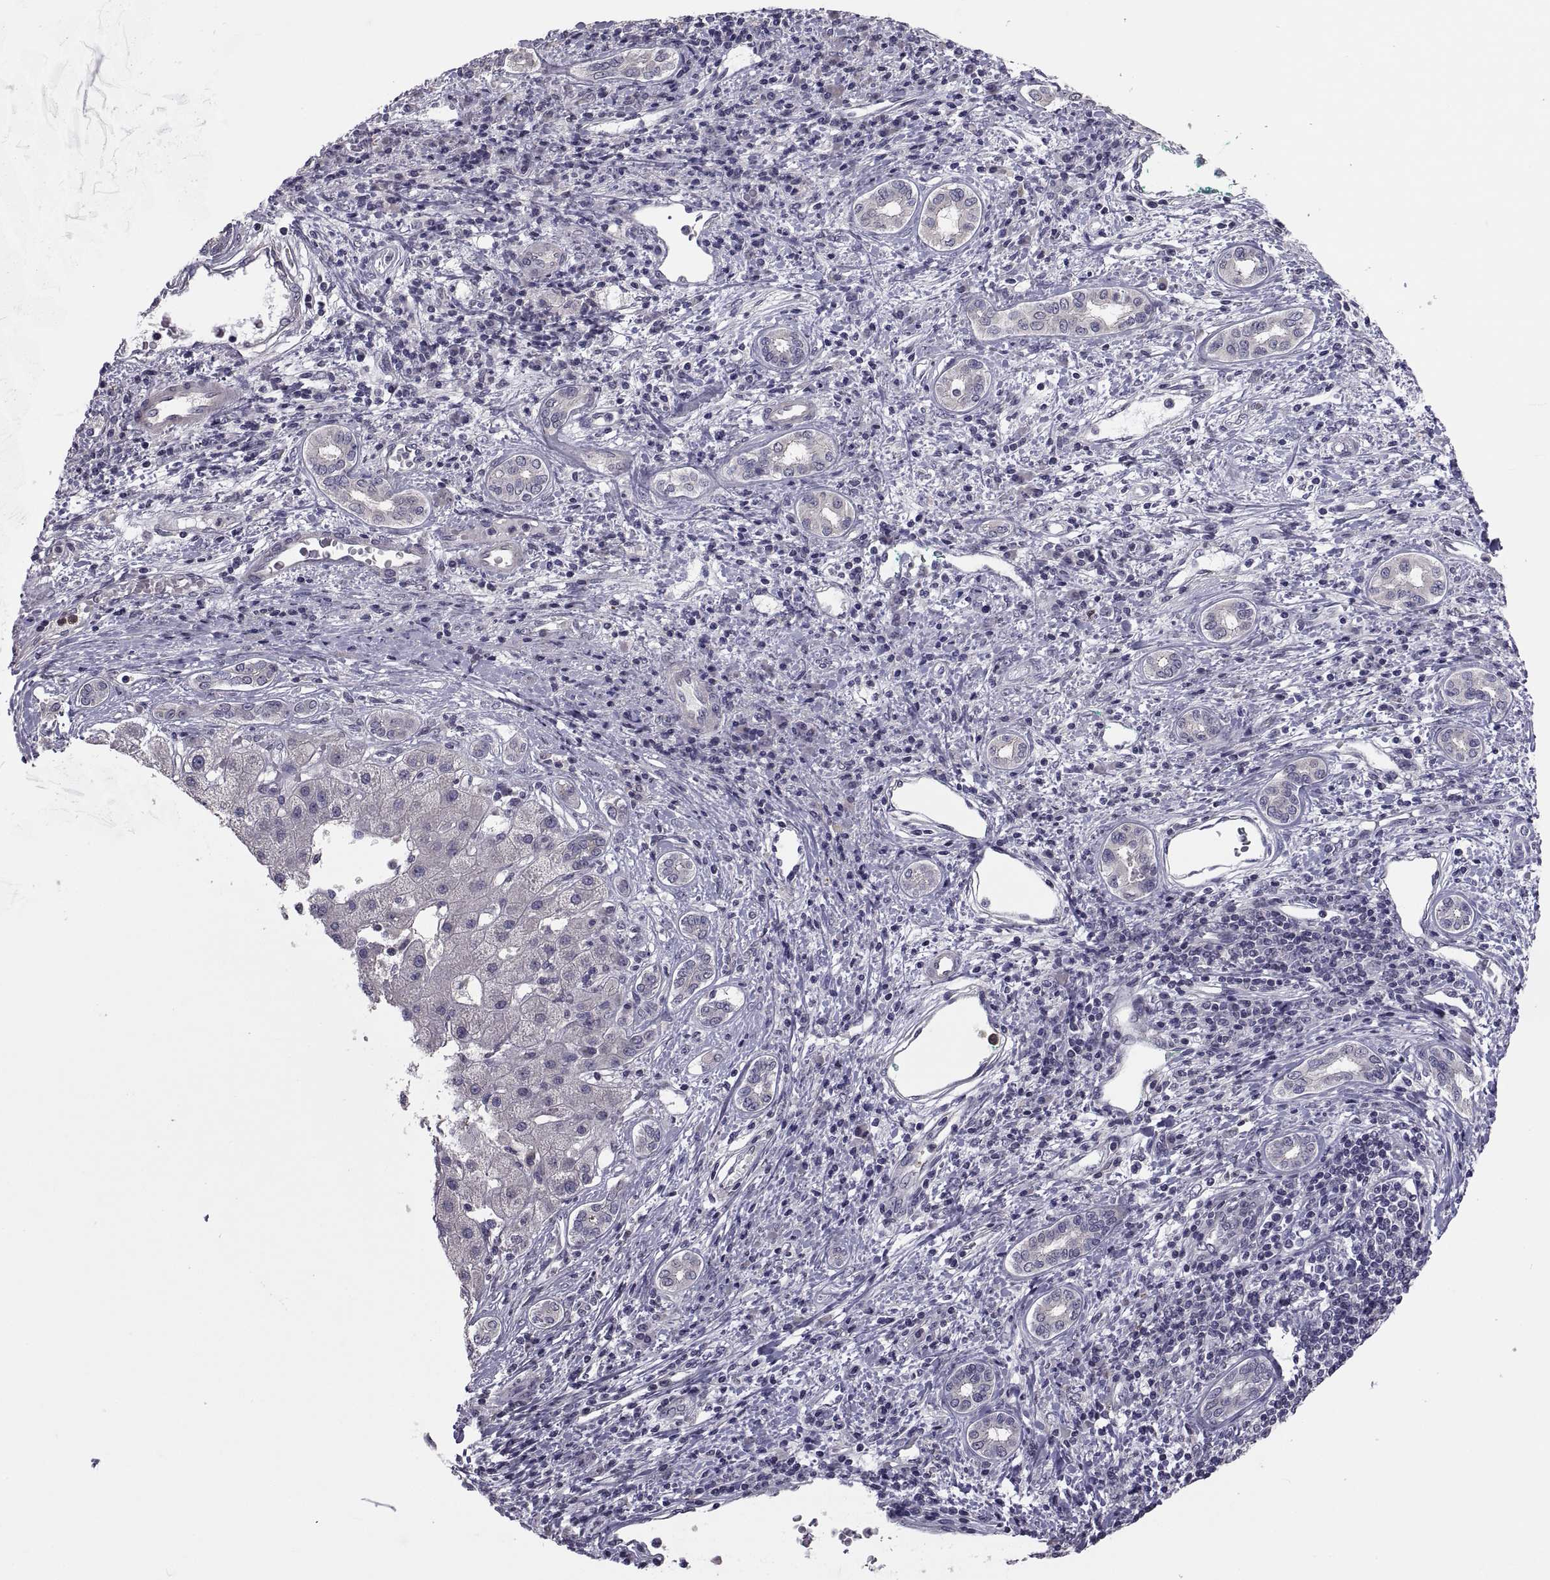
{"staining": {"intensity": "negative", "quantity": "none", "location": "none"}, "tissue": "liver cancer", "cell_type": "Tumor cells", "image_type": "cancer", "snomed": [{"axis": "morphology", "description": "Carcinoma, Hepatocellular, NOS"}, {"axis": "topography", "description": "Liver"}], "caption": "DAB (3,3'-diaminobenzidine) immunohistochemical staining of hepatocellular carcinoma (liver) demonstrates no significant staining in tumor cells.", "gene": "NPTX2", "patient": {"sex": "male", "age": 65}}